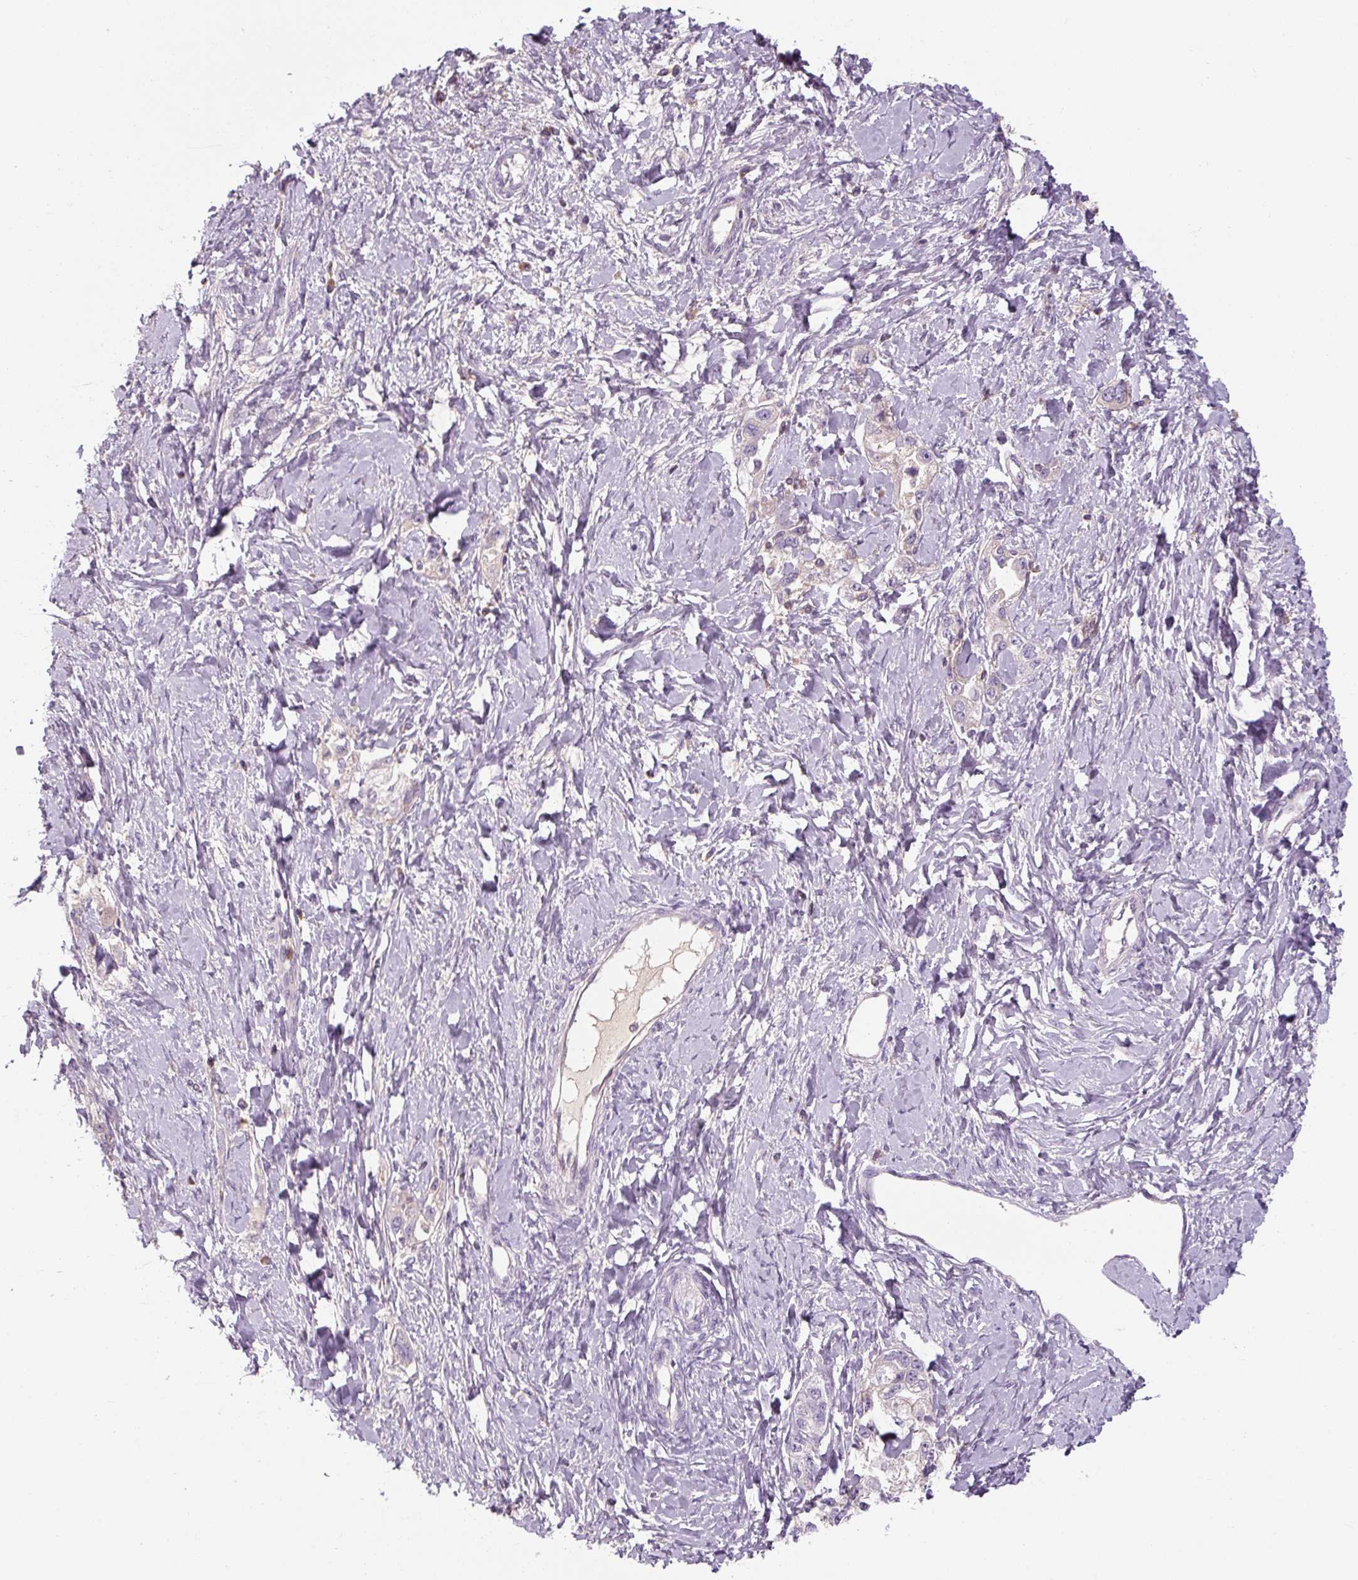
{"staining": {"intensity": "negative", "quantity": "none", "location": "none"}, "tissue": "ovarian cancer", "cell_type": "Tumor cells", "image_type": "cancer", "snomed": [{"axis": "morphology", "description": "Carcinoma, NOS"}, {"axis": "morphology", "description": "Cystadenocarcinoma, serous, NOS"}, {"axis": "topography", "description": "Ovary"}], "caption": "The histopathology image displays no staining of tumor cells in ovarian cancer. (Immunohistochemistry (ihc), brightfield microscopy, high magnification).", "gene": "TIGD2", "patient": {"sex": "female", "age": 69}}